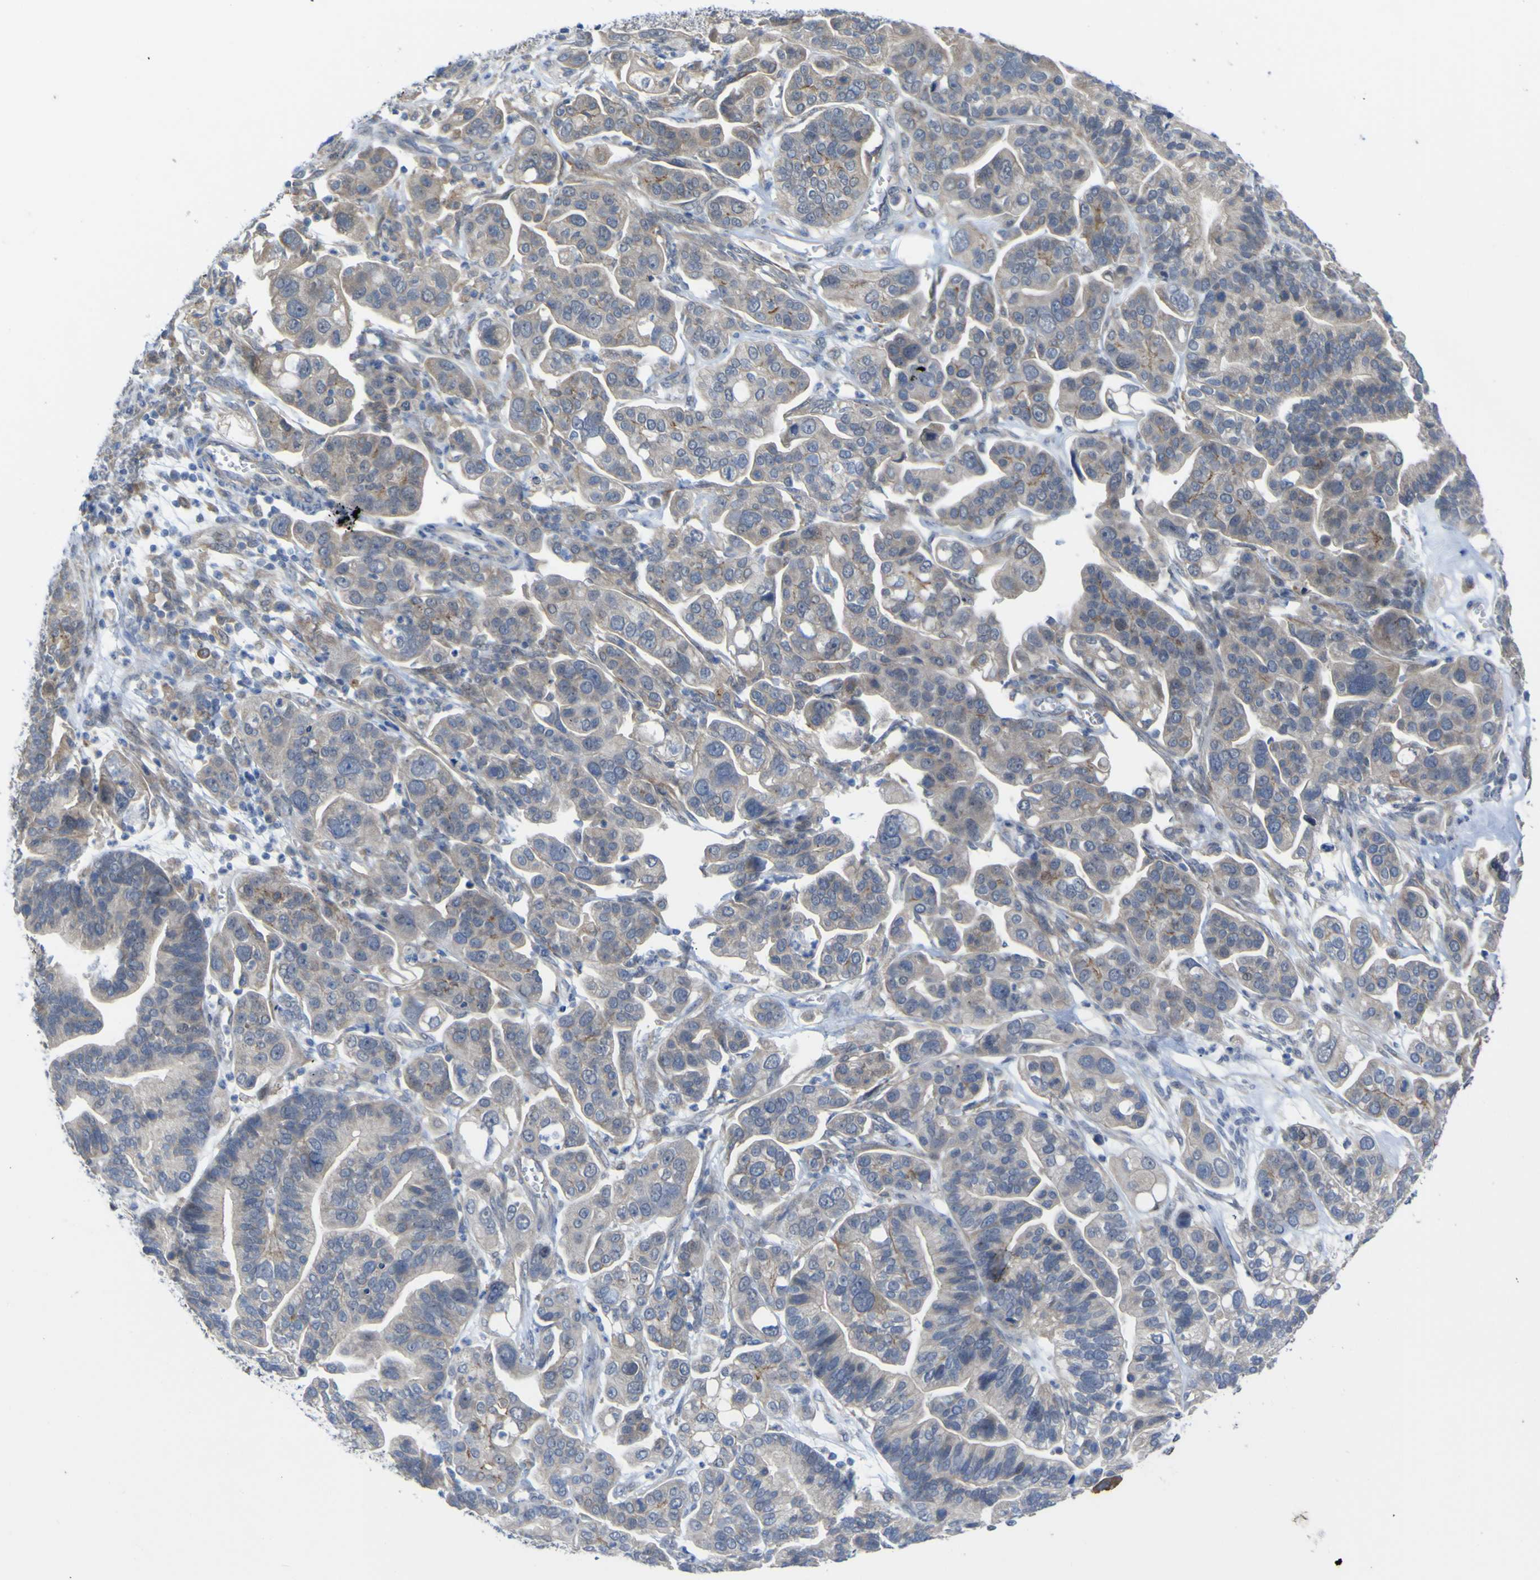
{"staining": {"intensity": "moderate", "quantity": "<25%", "location": "cytoplasmic/membranous"}, "tissue": "ovarian cancer", "cell_type": "Tumor cells", "image_type": "cancer", "snomed": [{"axis": "morphology", "description": "Cystadenocarcinoma, serous, NOS"}, {"axis": "topography", "description": "Ovary"}], "caption": "This histopathology image demonstrates IHC staining of ovarian cancer, with low moderate cytoplasmic/membranous expression in about <25% of tumor cells.", "gene": "TNFRSF11A", "patient": {"sex": "female", "age": 56}}